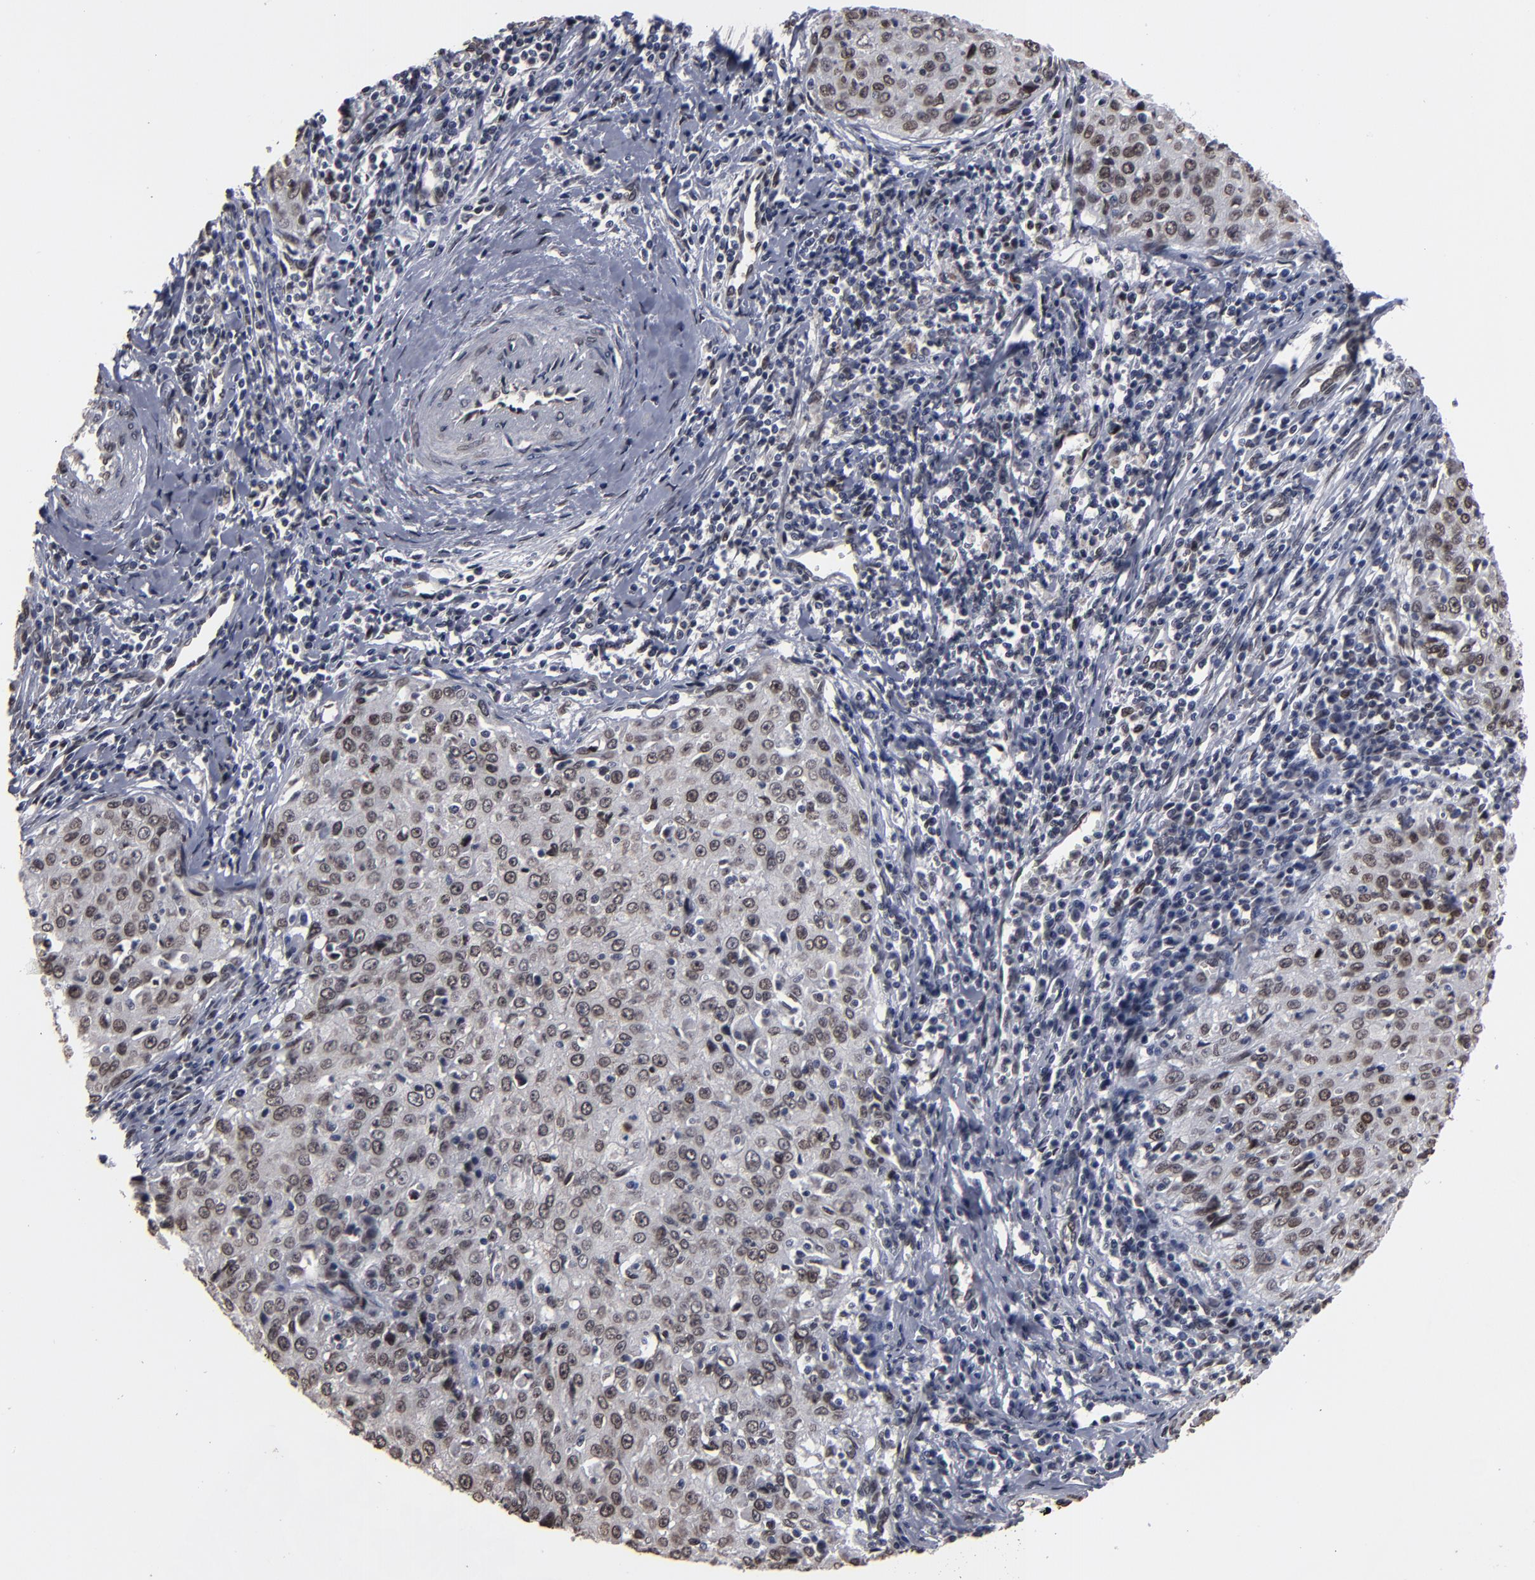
{"staining": {"intensity": "weak", "quantity": "25%-75%", "location": "nuclear"}, "tissue": "cervical cancer", "cell_type": "Tumor cells", "image_type": "cancer", "snomed": [{"axis": "morphology", "description": "Squamous cell carcinoma, NOS"}, {"axis": "topography", "description": "Cervix"}], "caption": "Immunohistochemical staining of human squamous cell carcinoma (cervical) shows low levels of weak nuclear protein staining in about 25%-75% of tumor cells.", "gene": "BAZ1A", "patient": {"sex": "female", "age": 27}}